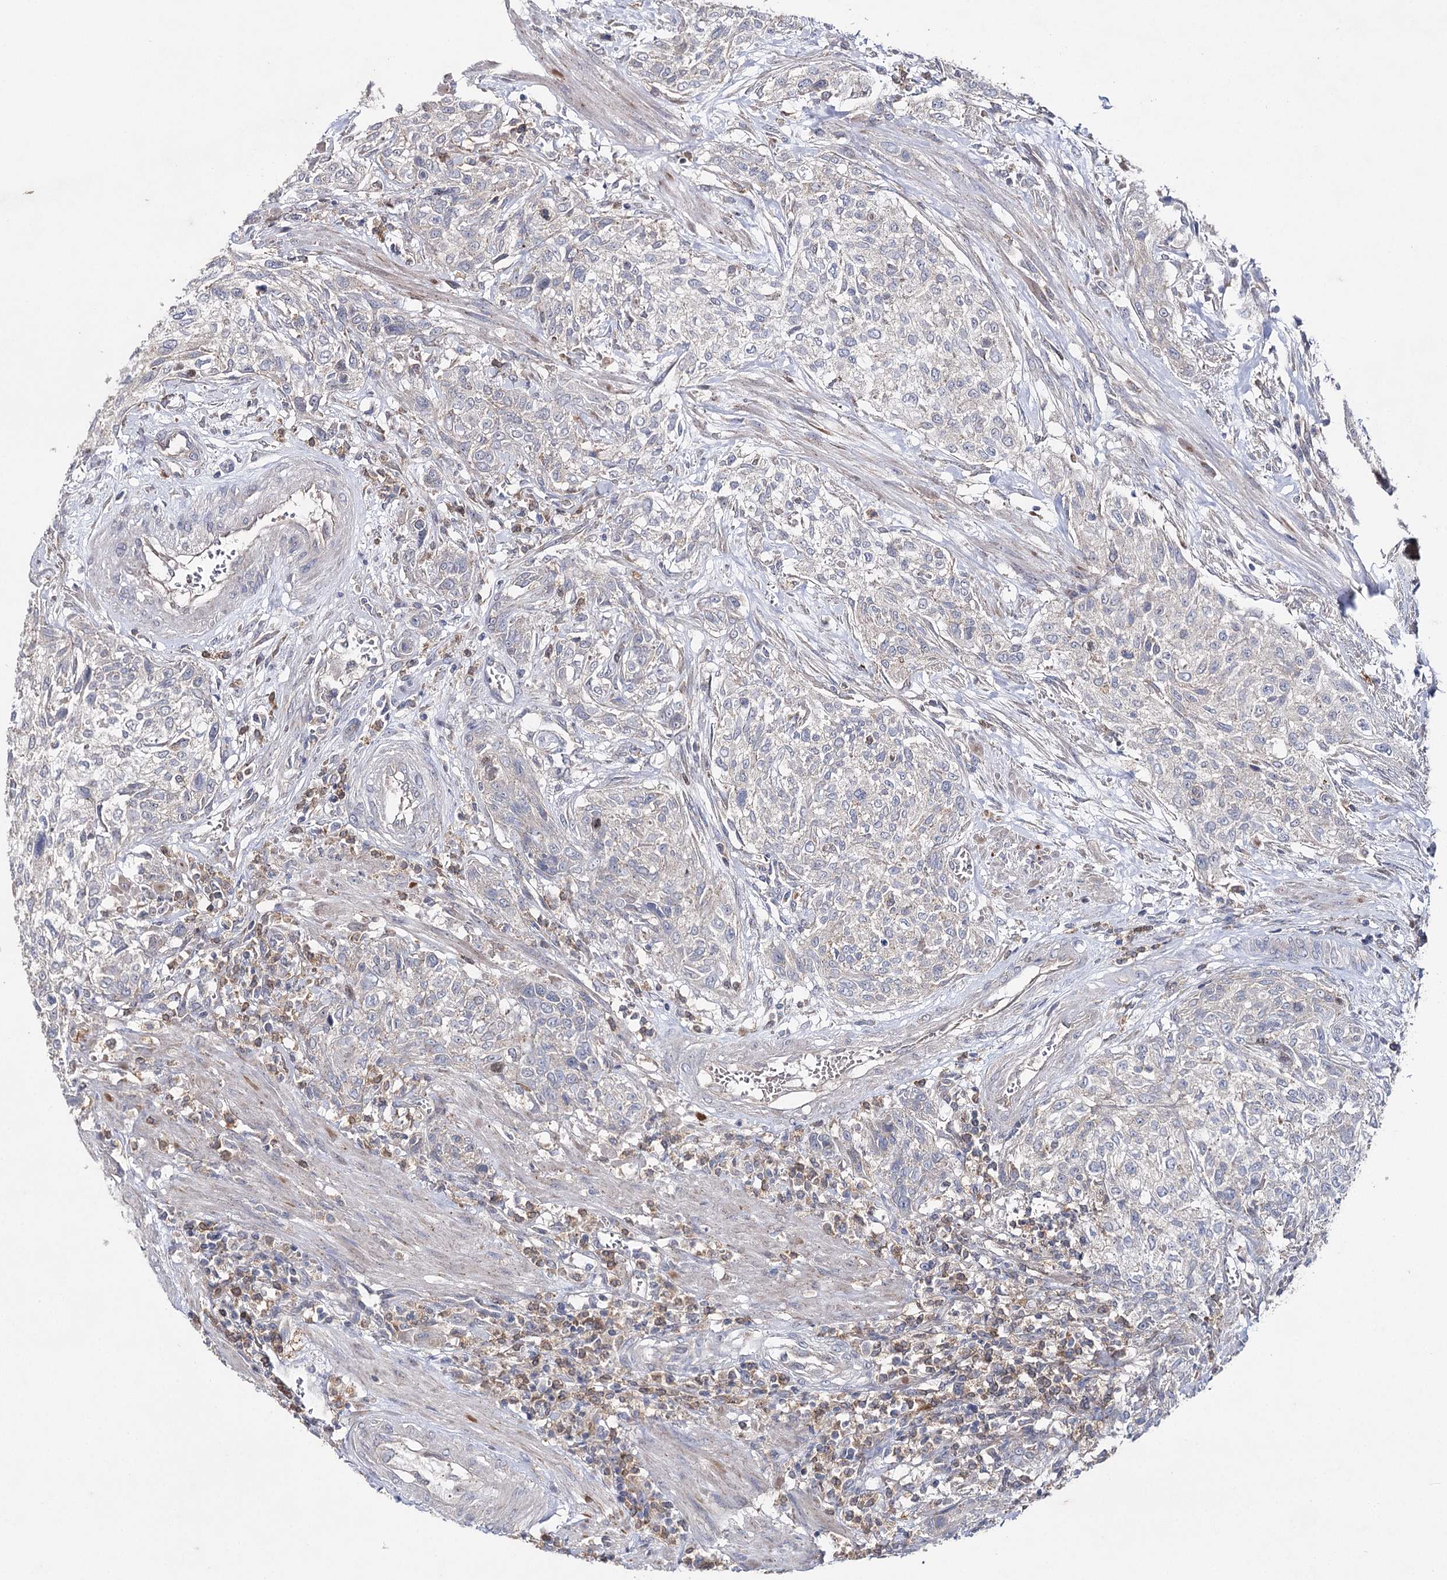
{"staining": {"intensity": "negative", "quantity": "none", "location": "none"}, "tissue": "urothelial cancer", "cell_type": "Tumor cells", "image_type": "cancer", "snomed": [{"axis": "morphology", "description": "Normal tissue, NOS"}, {"axis": "morphology", "description": "Urothelial carcinoma, NOS"}, {"axis": "topography", "description": "Urinary bladder"}, {"axis": "topography", "description": "Peripheral nerve tissue"}], "caption": "A high-resolution photomicrograph shows IHC staining of transitional cell carcinoma, which demonstrates no significant staining in tumor cells.", "gene": "AURKC", "patient": {"sex": "male", "age": 35}}